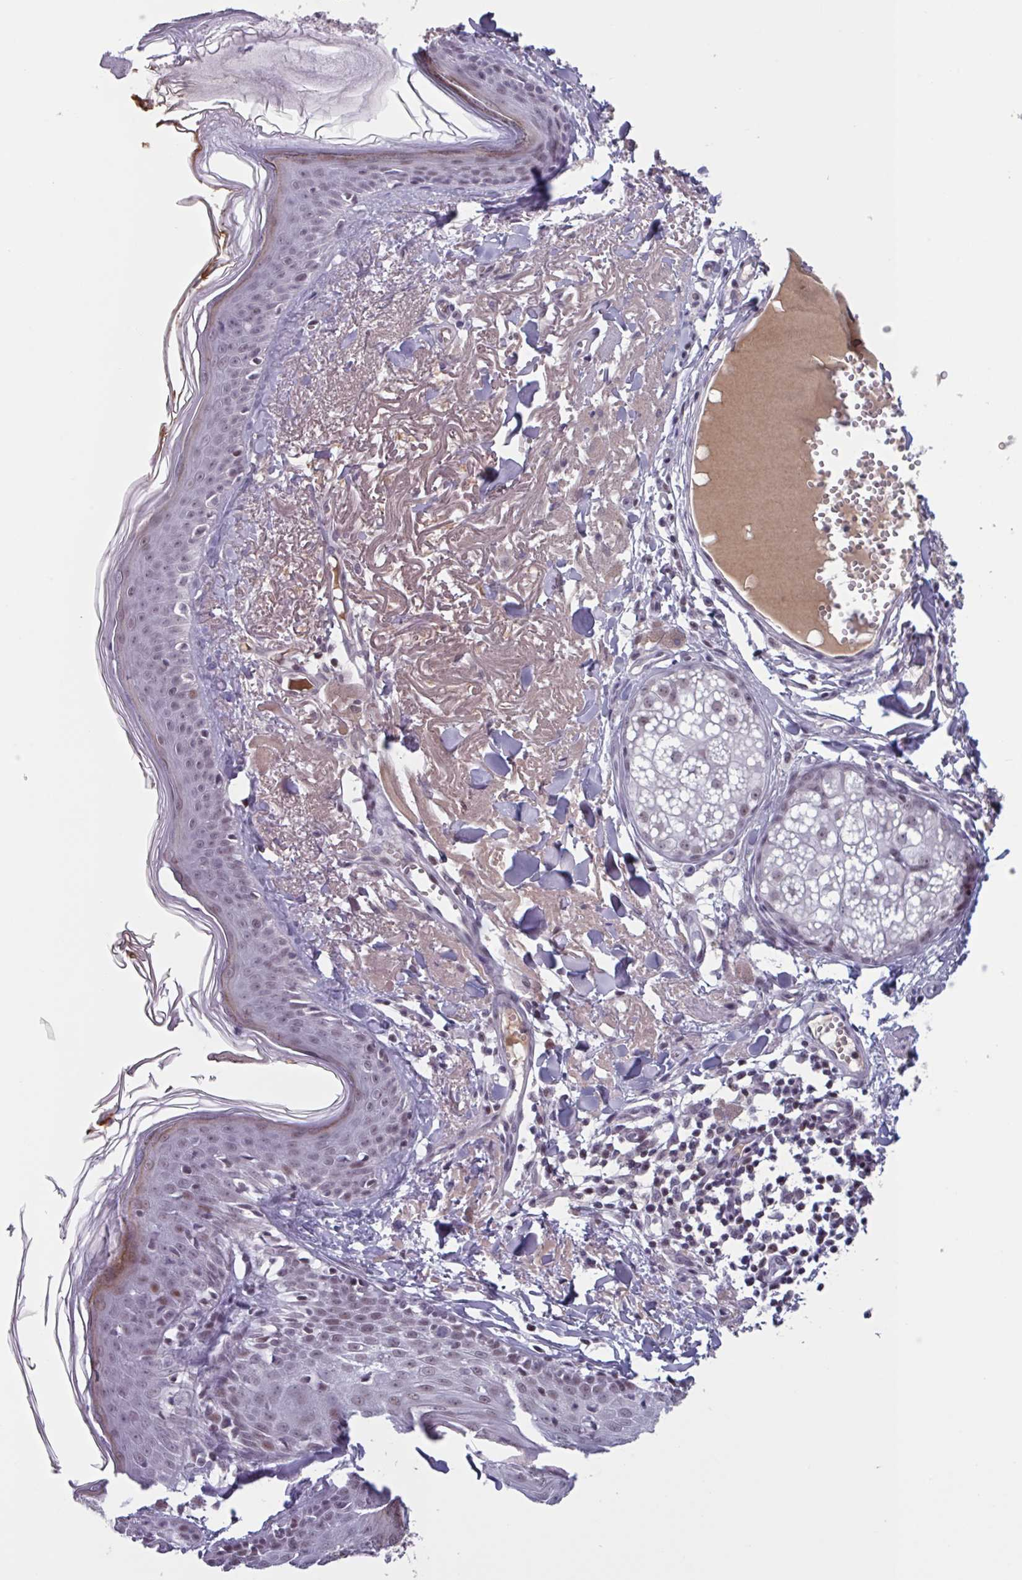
{"staining": {"intensity": "weak", "quantity": "<25%", "location": "nuclear"}, "tissue": "skin", "cell_type": "Fibroblasts", "image_type": "normal", "snomed": [{"axis": "morphology", "description": "Normal tissue, NOS"}, {"axis": "morphology", "description": "Malignant melanoma, NOS"}, {"axis": "topography", "description": "Skin"}], "caption": "DAB (3,3'-diaminobenzidine) immunohistochemical staining of benign skin demonstrates no significant positivity in fibroblasts. (DAB IHC with hematoxylin counter stain).", "gene": "ZNF575", "patient": {"sex": "male", "age": 80}}